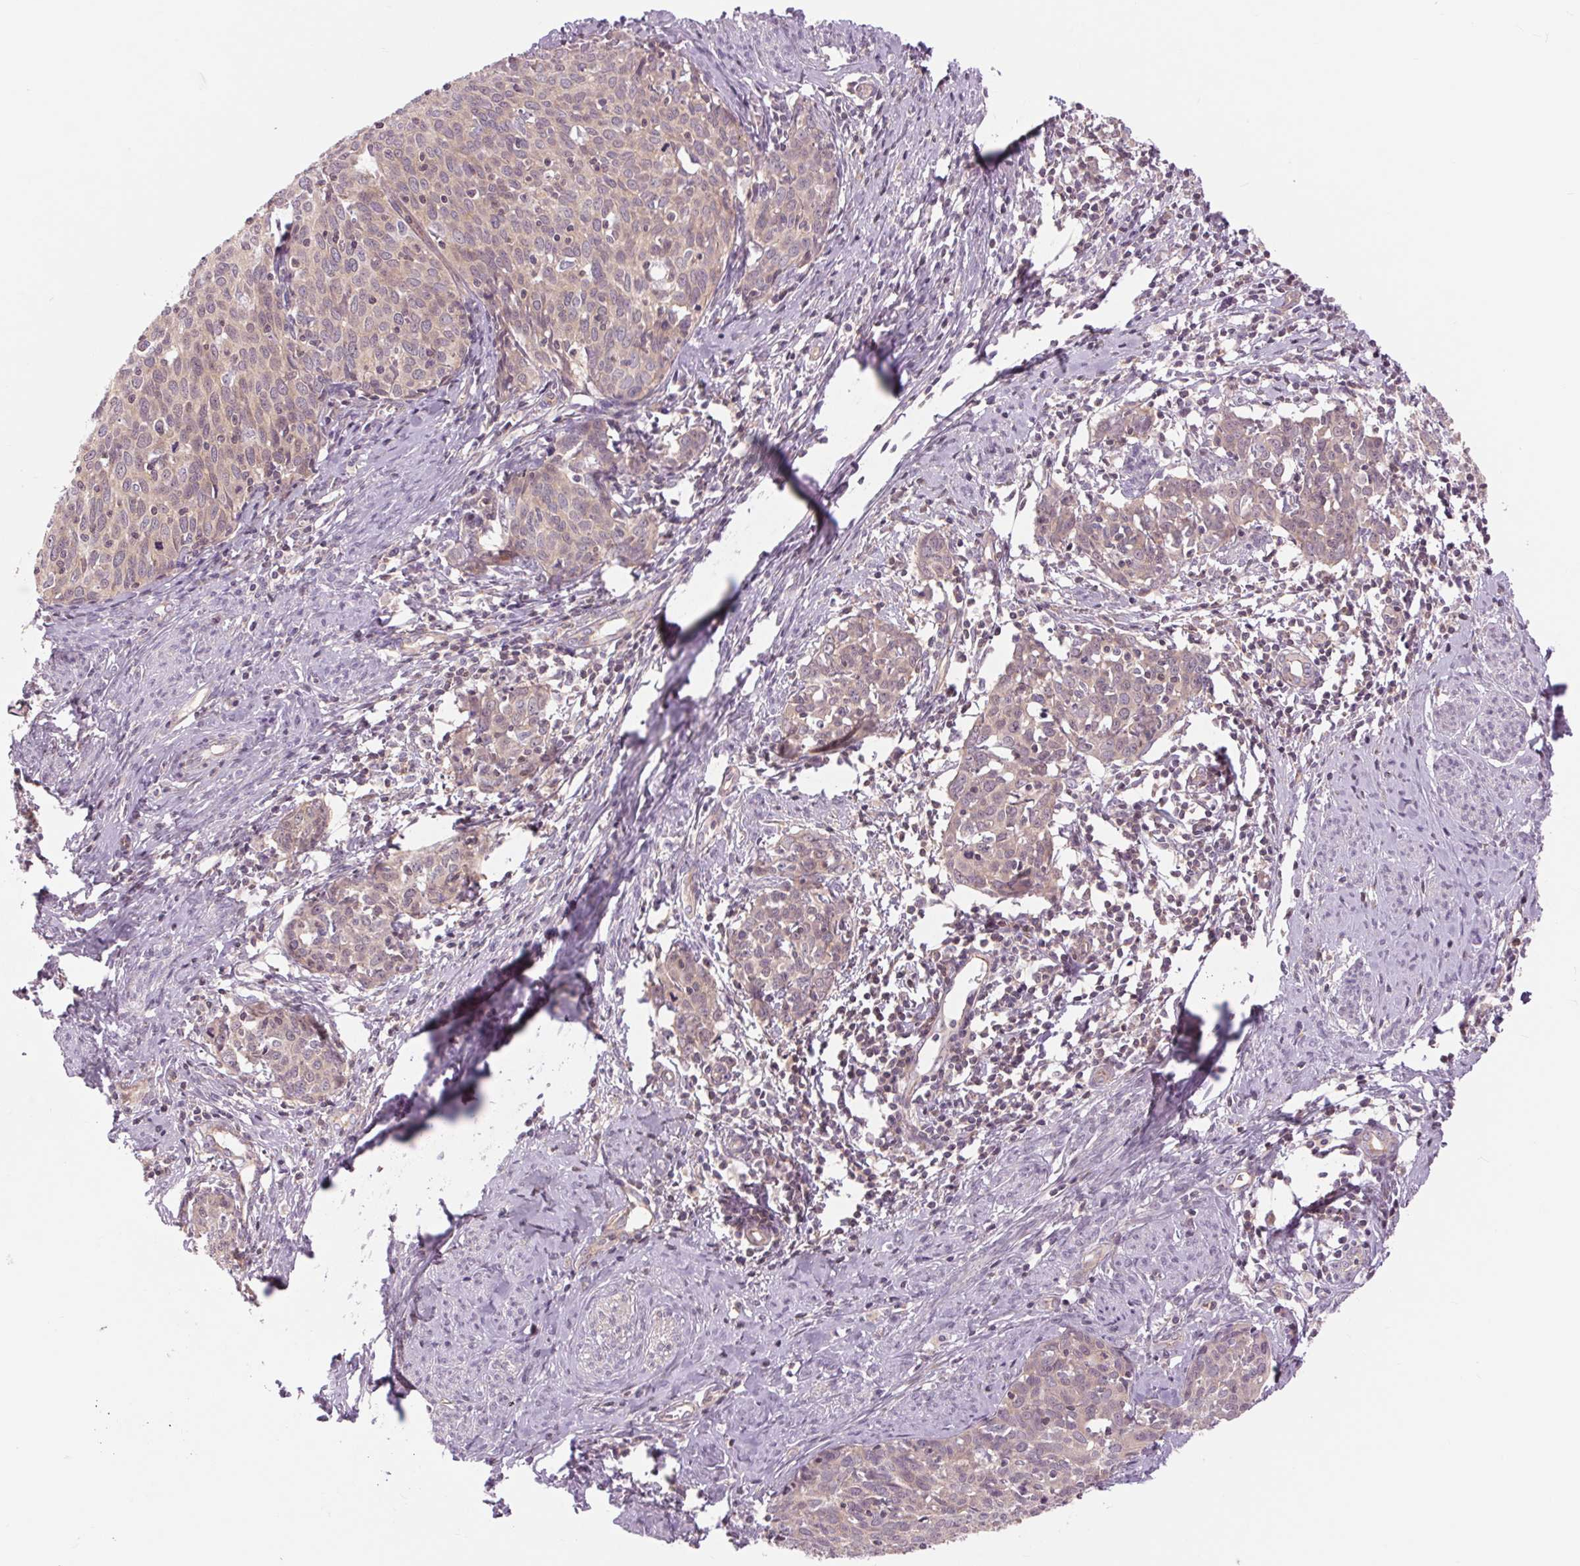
{"staining": {"intensity": "negative", "quantity": "none", "location": "none"}, "tissue": "cervical cancer", "cell_type": "Tumor cells", "image_type": "cancer", "snomed": [{"axis": "morphology", "description": "Squamous cell carcinoma, NOS"}, {"axis": "topography", "description": "Cervix"}], "caption": "IHC of cervical cancer (squamous cell carcinoma) reveals no staining in tumor cells.", "gene": "SH3RF2", "patient": {"sex": "female", "age": 62}}